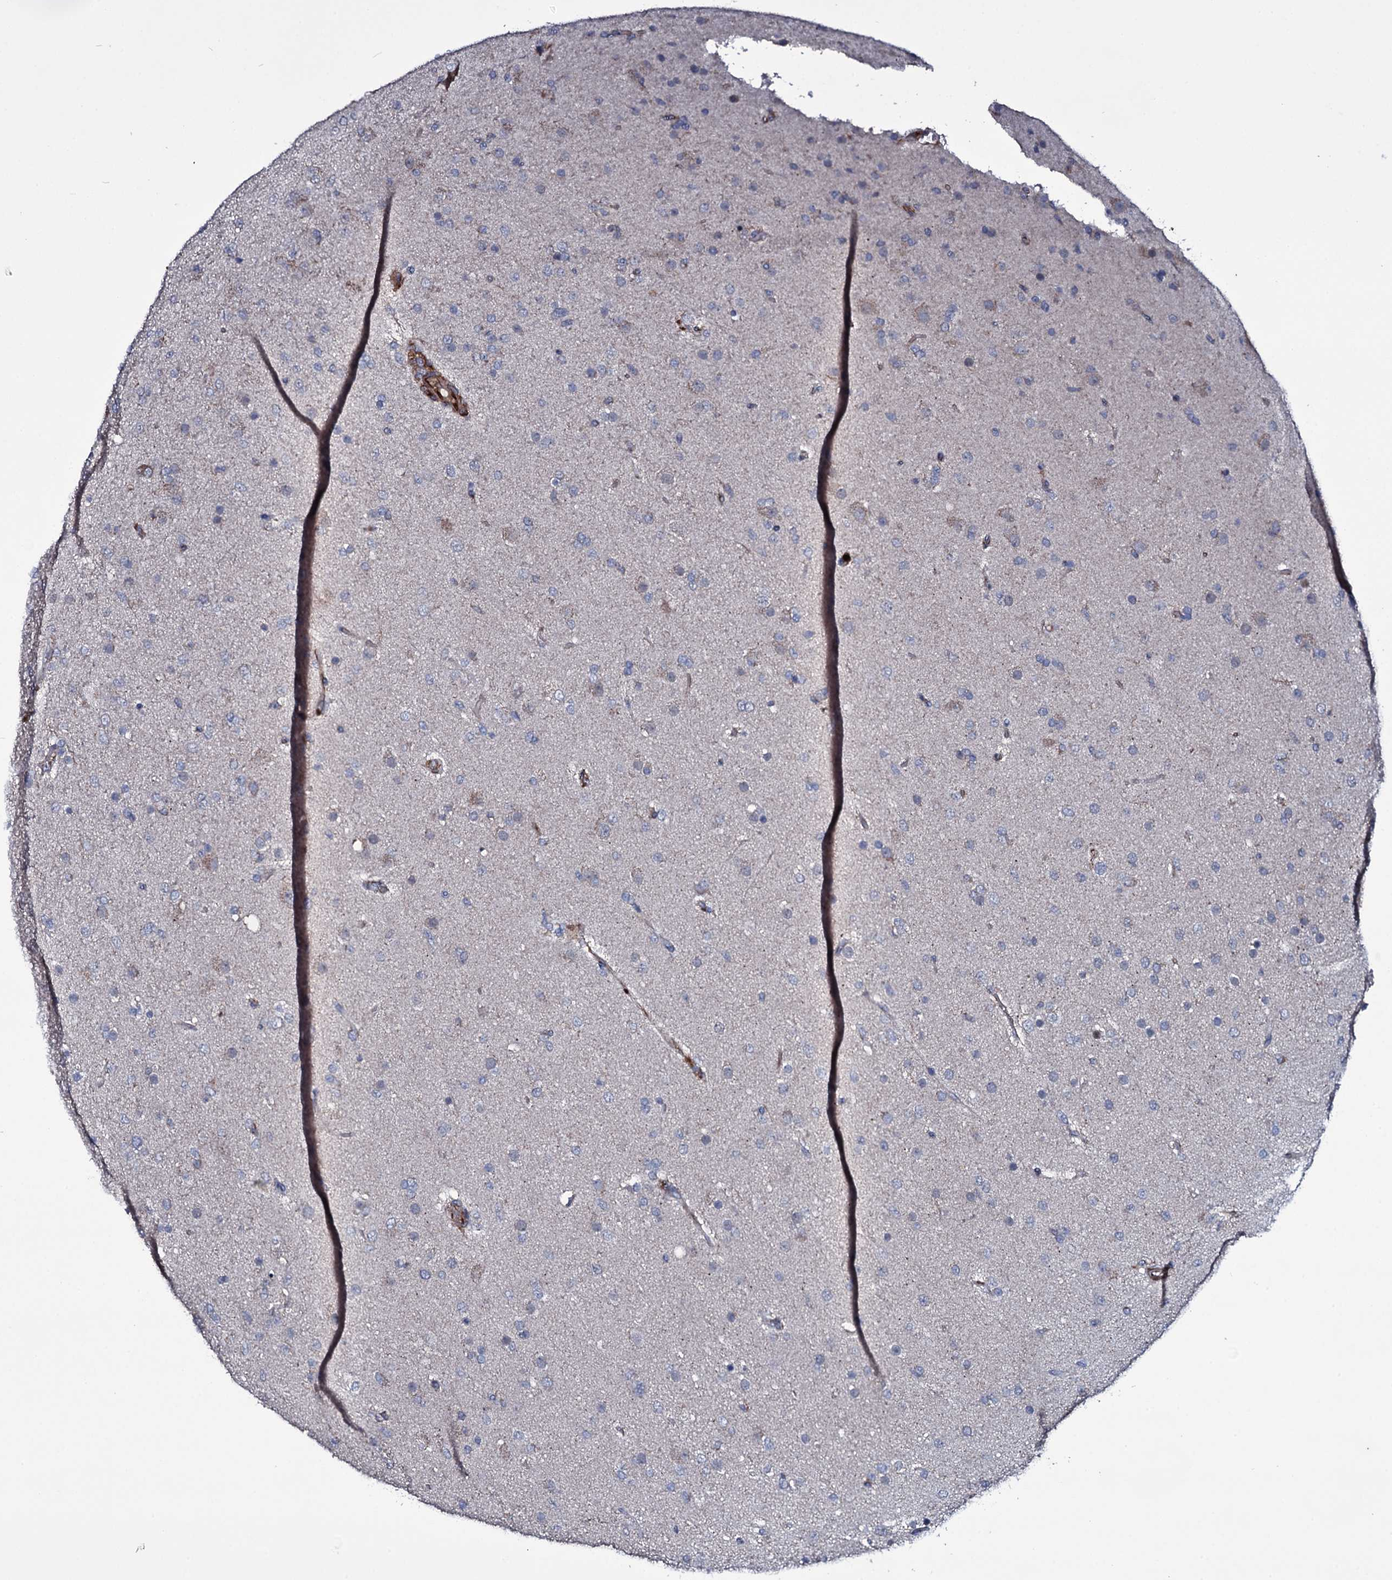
{"staining": {"intensity": "negative", "quantity": "none", "location": "none"}, "tissue": "glioma", "cell_type": "Tumor cells", "image_type": "cancer", "snomed": [{"axis": "morphology", "description": "Glioma, malignant, Low grade"}, {"axis": "topography", "description": "Brain"}], "caption": "This is an immunohistochemistry (IHC) photomicrograph of low-grade glioma (malignant). There is no expression in tumor cells.", "gene": "VAMP8", "patient": {"sex": "male", "age": 65}}